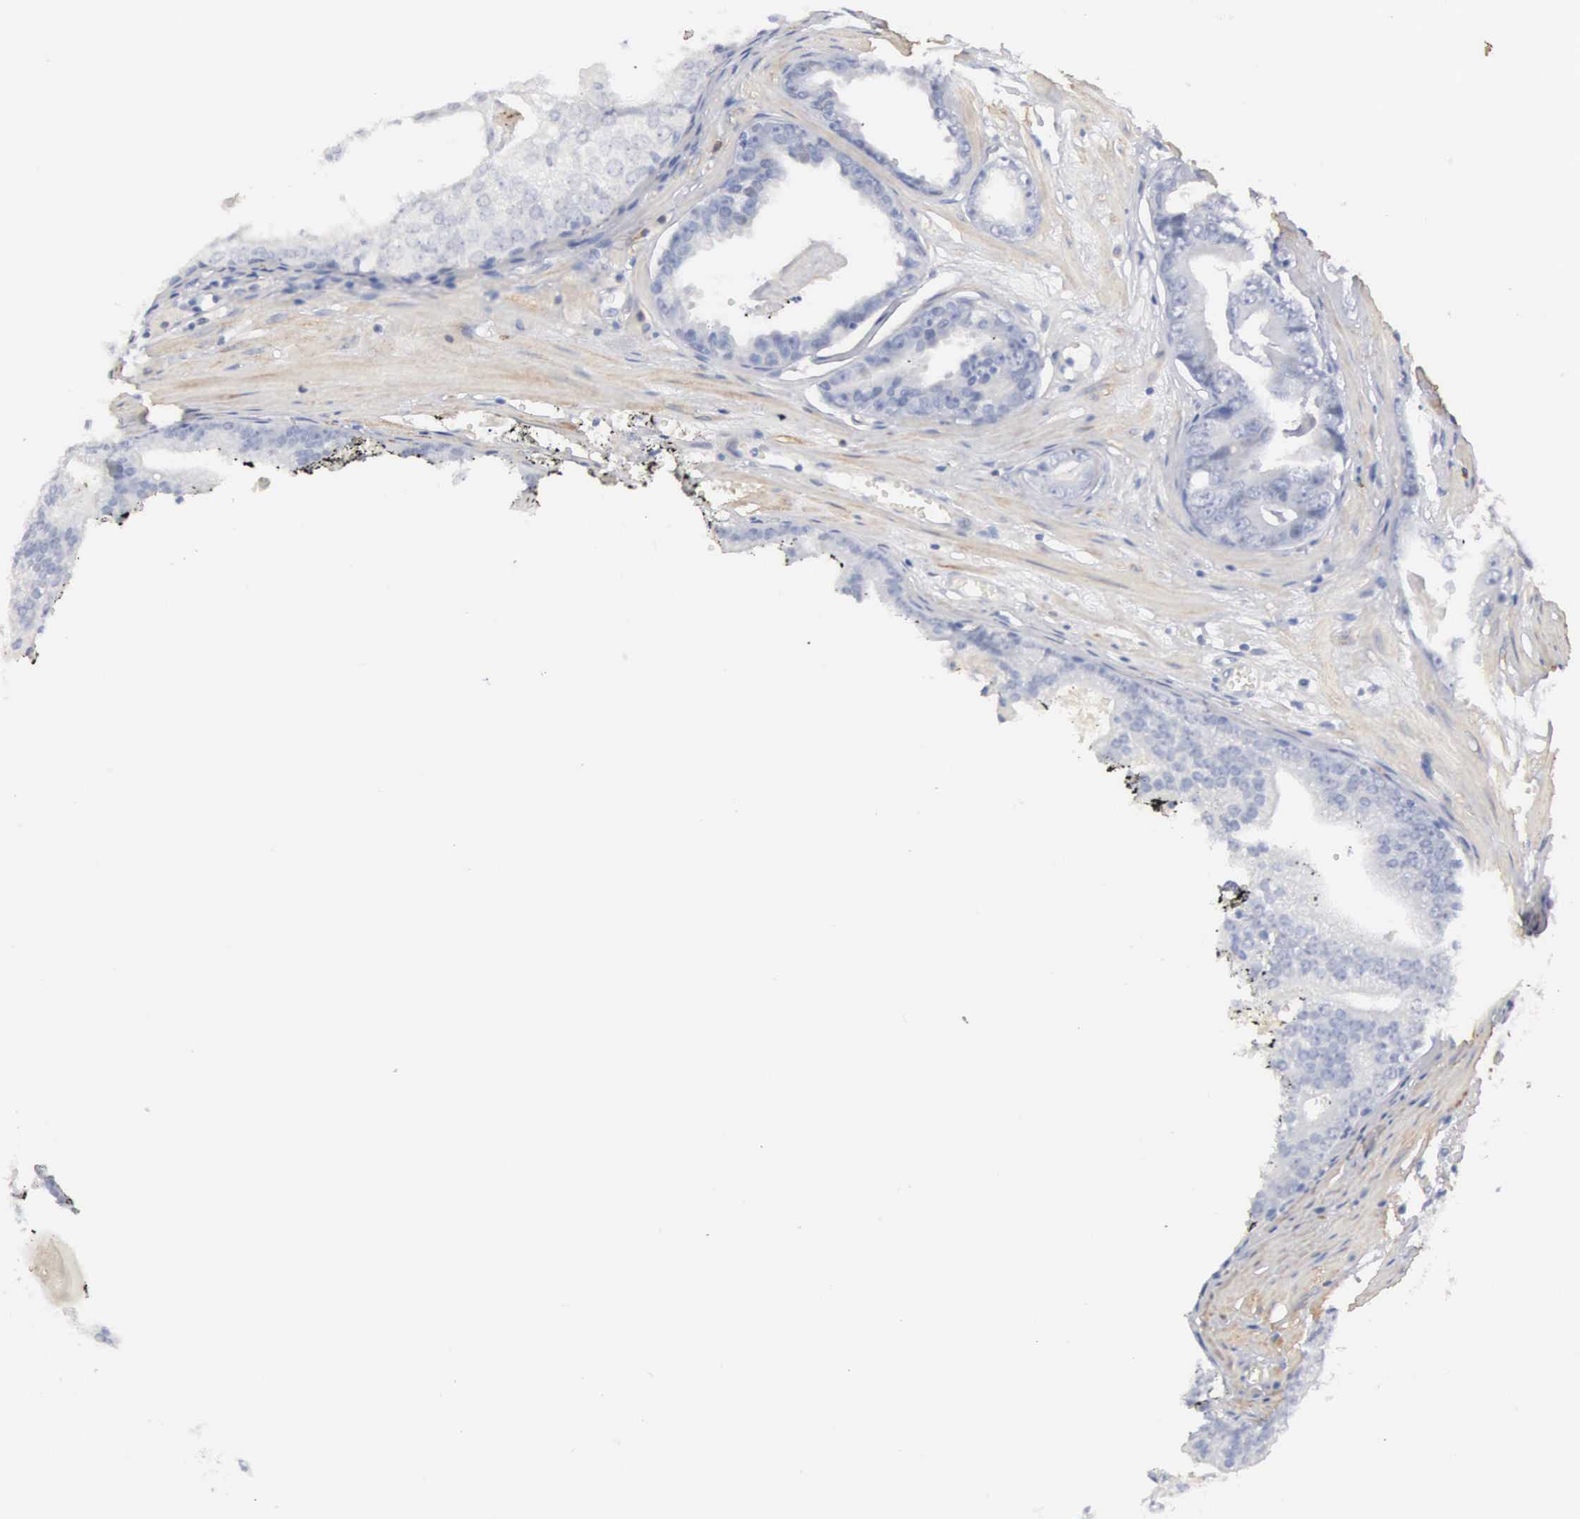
{"staining": {"intensity": "negative", "quantity": "none", "location": "none"}, "tissue": "prostate cancer", "cell_type": "Tumor cells", "image_type": "cancer", "snomed": [{"axis": "morphology", "description": "Adenocarcinoma, High grade"}, {"axis": "topography", "description": "Prostate"}], "caption": "Tumor cells show no significant positivity in prostate adenocarcinoma (high-grade). (Stains: DAB IHC with hematoxylin counter stain, Microscopy: brightfield microscopy at high magnification).", "gene": "ELFN2", "patient": {"sex": "male", "age": 56}}